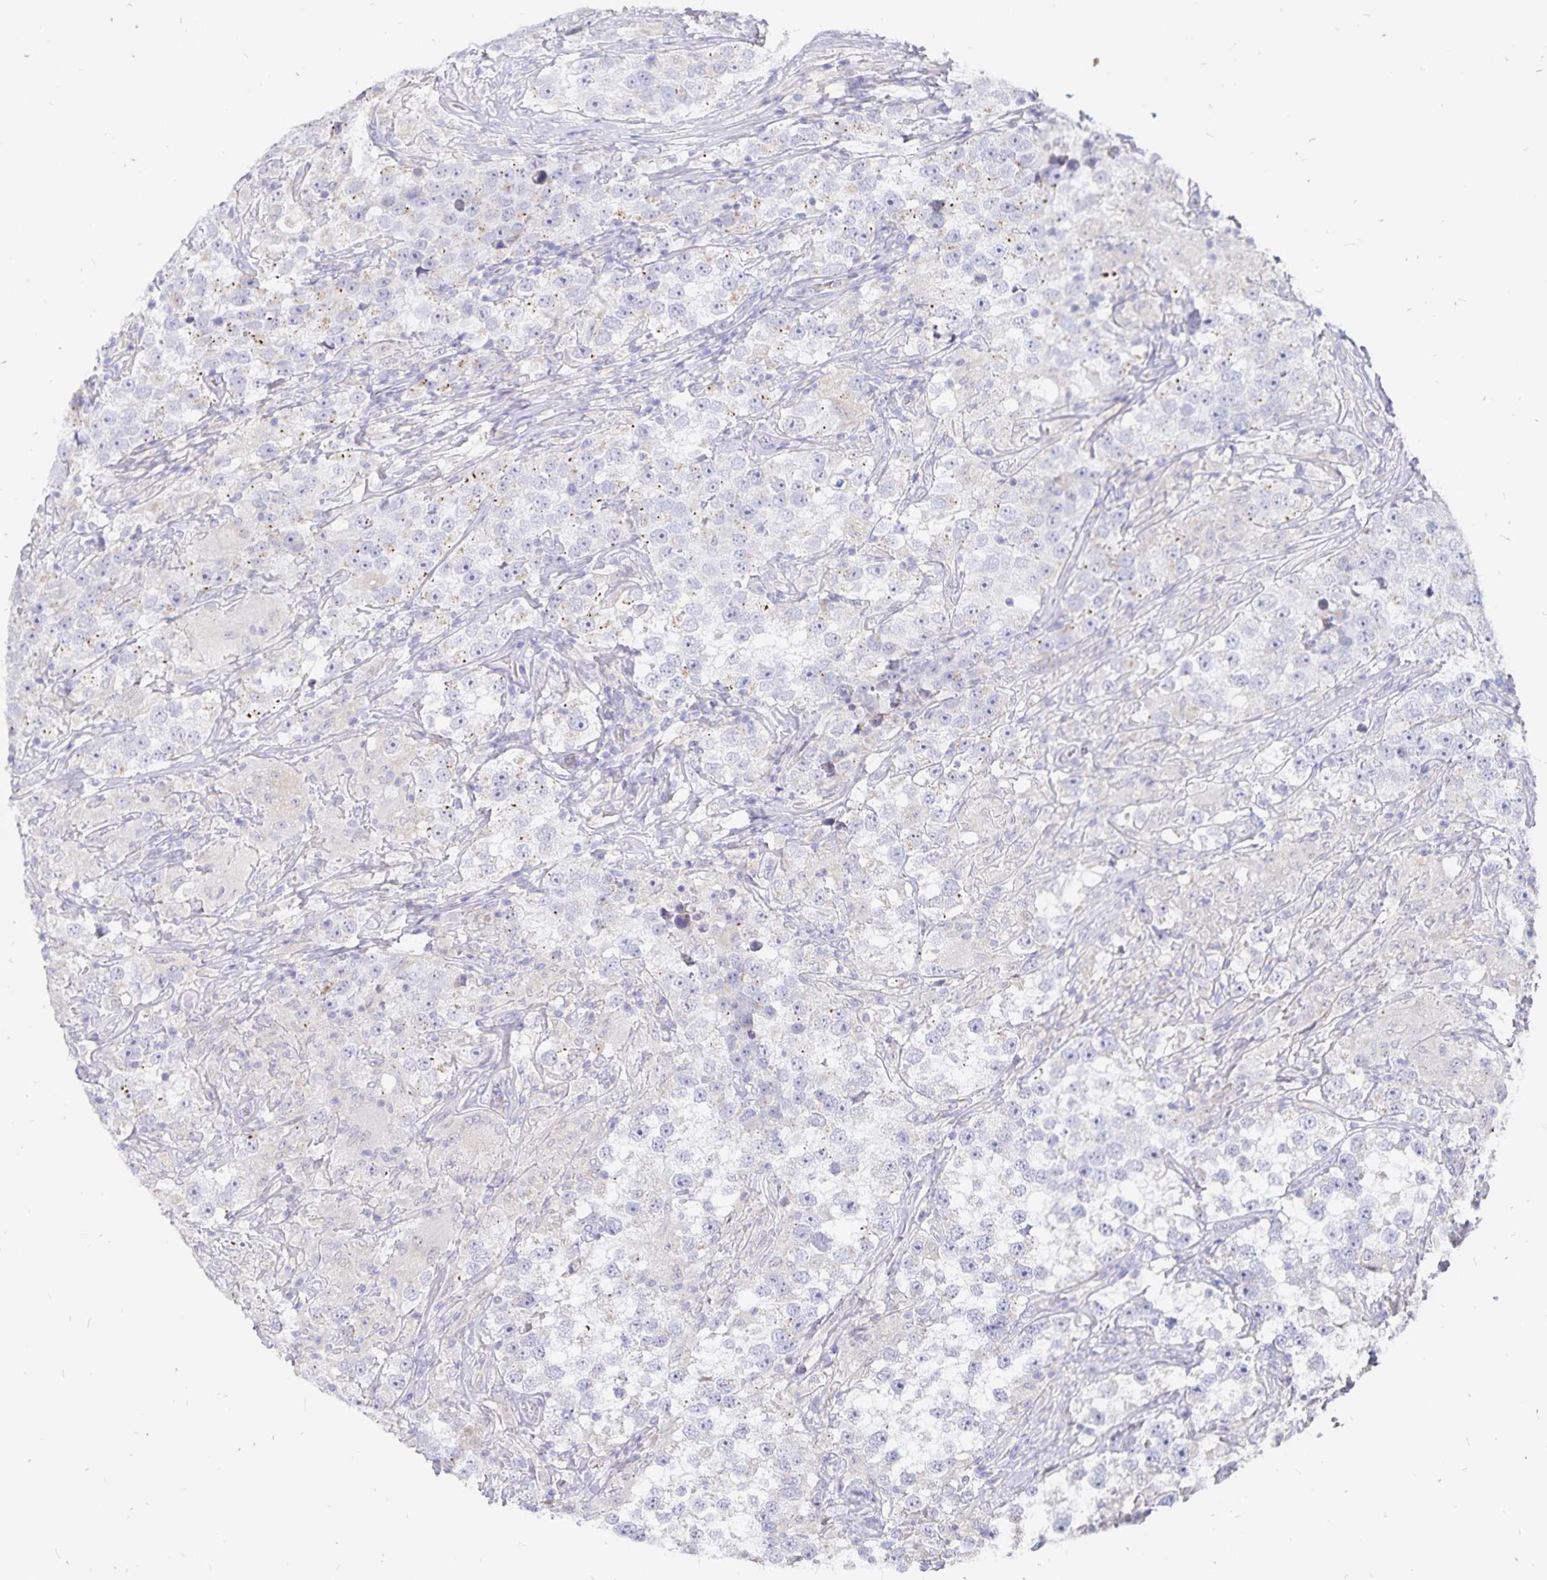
{"staining": {"intensity": "weak", "quantity": "<25%", "location": "cytoplasmic/membranous"}, "tissue": "testis cancer", "cell_type": "Tumor cells", "image_type": "cancer", "snomed": [{"axis": "morphology", "description": "Seminoma, NOS"}, {"axis": "topography", "description": "Testis"}], "caption": "An image of testis seminoma stained for a protein reveals no brown staining in tumor cells.", "gene": "PKHD1", "patient": {"sex": "male", "age": 46}}